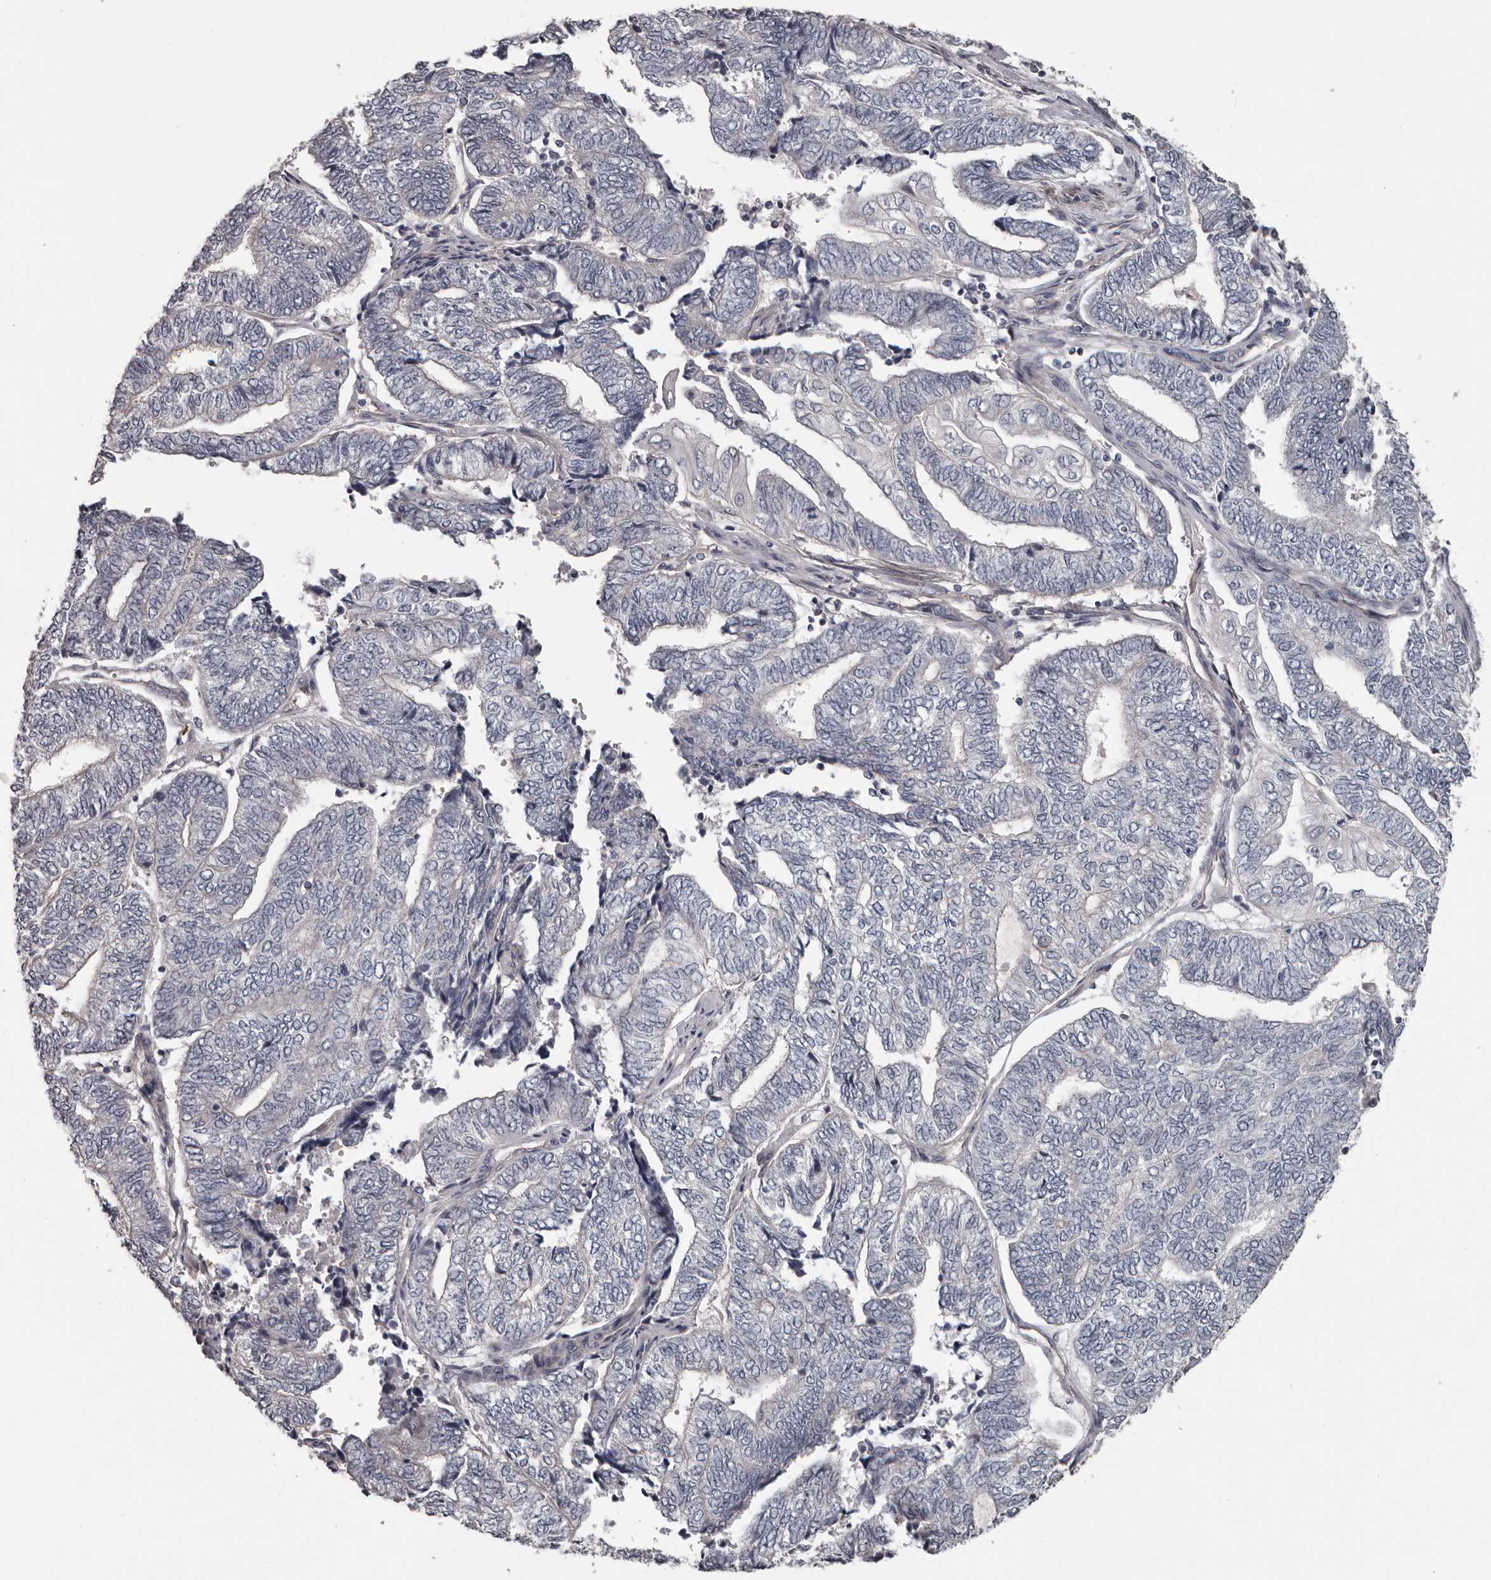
{"staining": {"intensity": "negative", "quantity": "none", "location": "none"}, "tissue": "endometrial cancer", "cell_type": "Tumor cells", "image_type": "cancer", "snomed": [{"axis": "morphology", "description": "Adenocarcinoma, NOS"}, {"axis": "topography", "description": "Uterus"}, {"axis": "topography", "description": "Endometrium"}], "caption": "Immunohistochemical staining of adenocarcinoma (endometrial) shows no significant staining in tumor cells. (DAB (3,3'-diaminobenzidine) immunohistochemistry (IHC), high magnification).", "gene": "RNF217", "patient": {"sex": "female", "age": 70}}